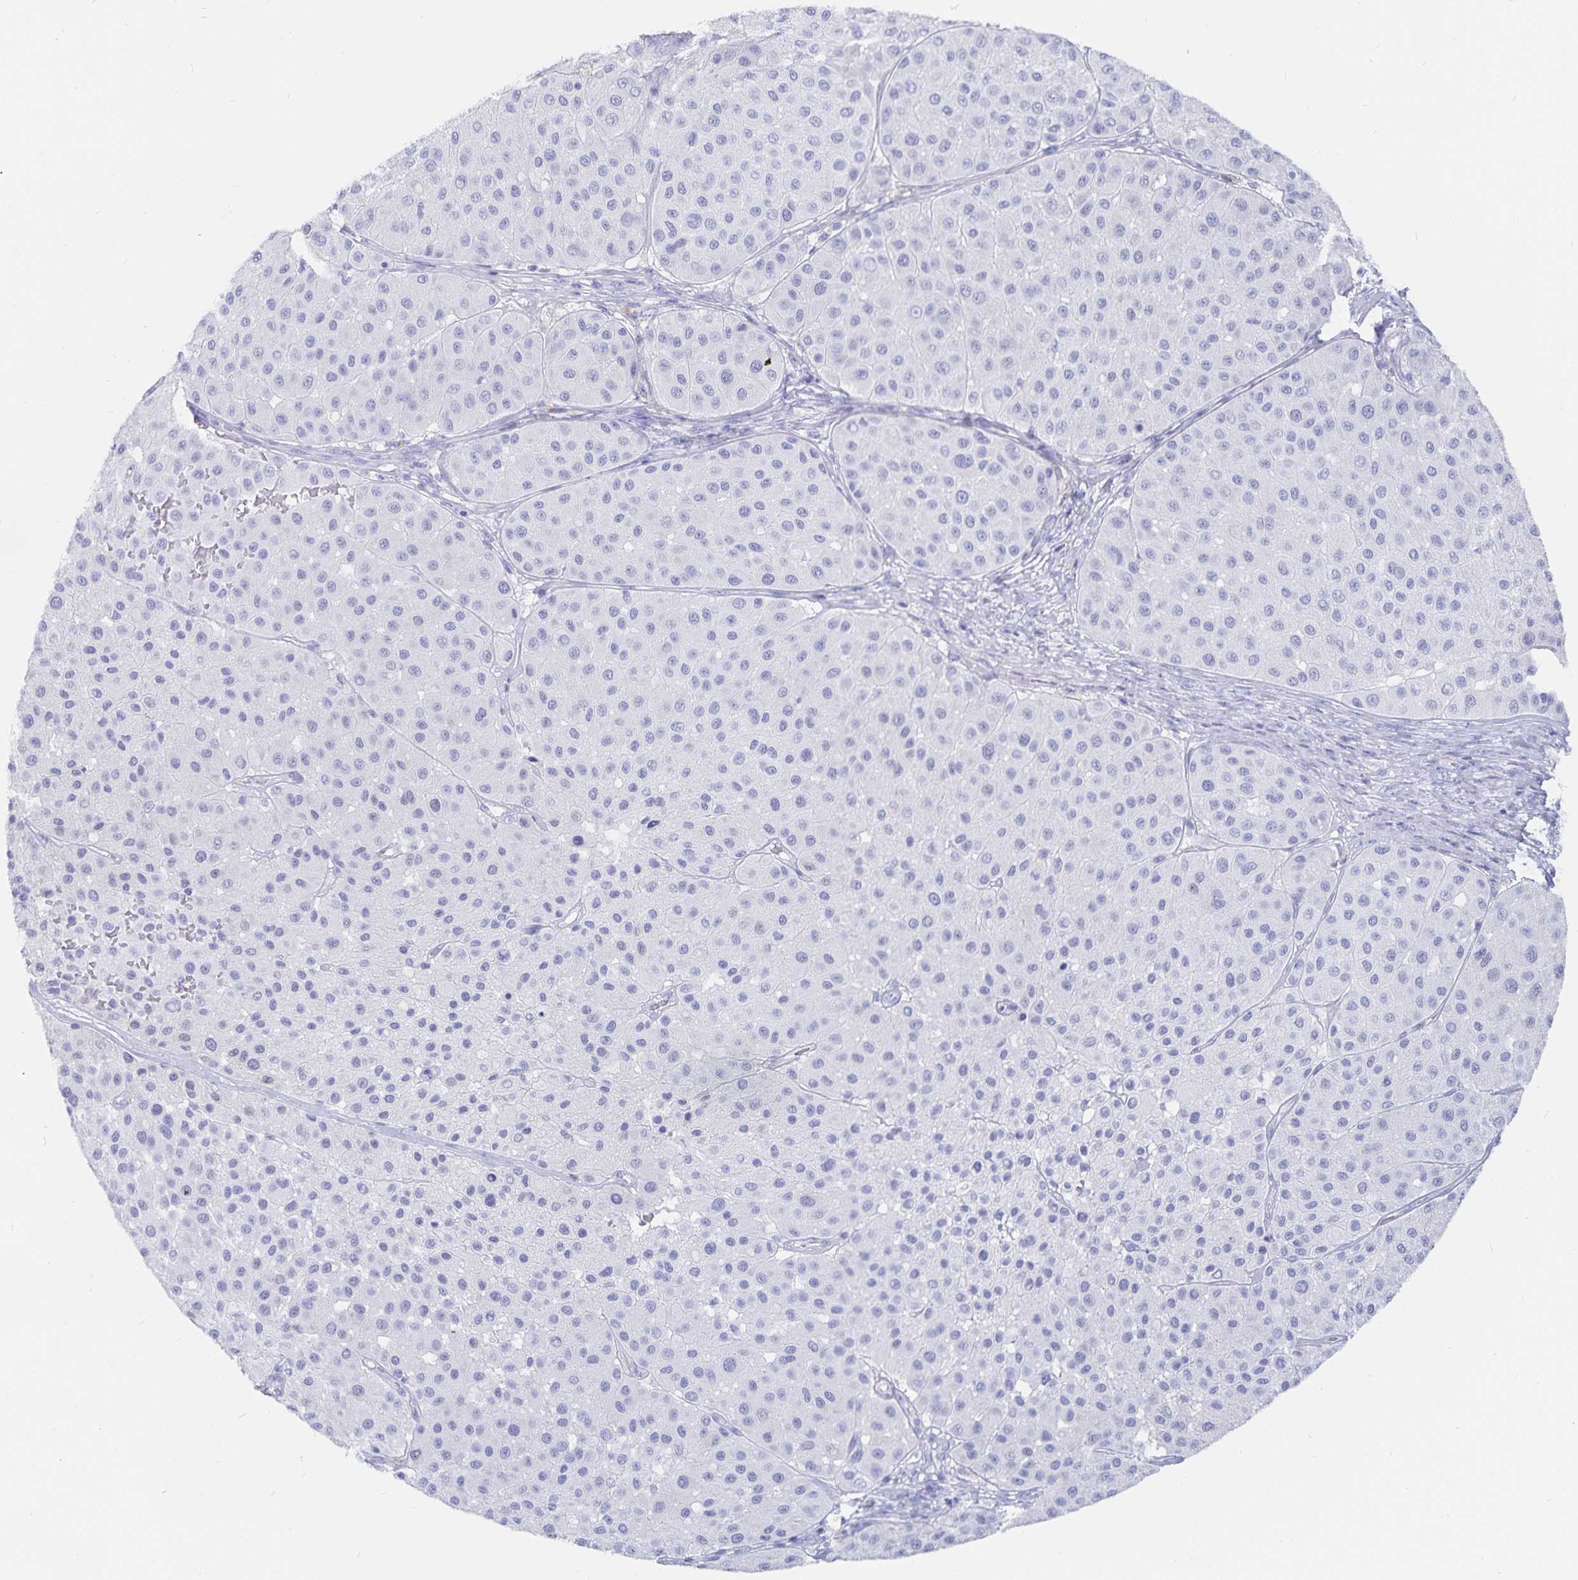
{"staining": {"intensity": "negative", "quantity": "none", "location": "none"}, "tissue": "melanoma", "cell_type": "Tumor cells", "image_type": "cancer", "snomed": [{"axis": "morphology", "description": "Malignant melanoma, Metastatic site"}, {"axis": "topography", "description": "Smooth muscle"}], "caption": "Immunohistochemistry image of melanoma stained for a protein (brown), which exhibits no positivity in tumor cells. (Brightfield microscopy of DAB (3,3'-diaminobenzidine) immunohistochemistry (IHC) at high magnification).", "gene": "INSL5", "patient": {"sex": "male", "age": 41}}